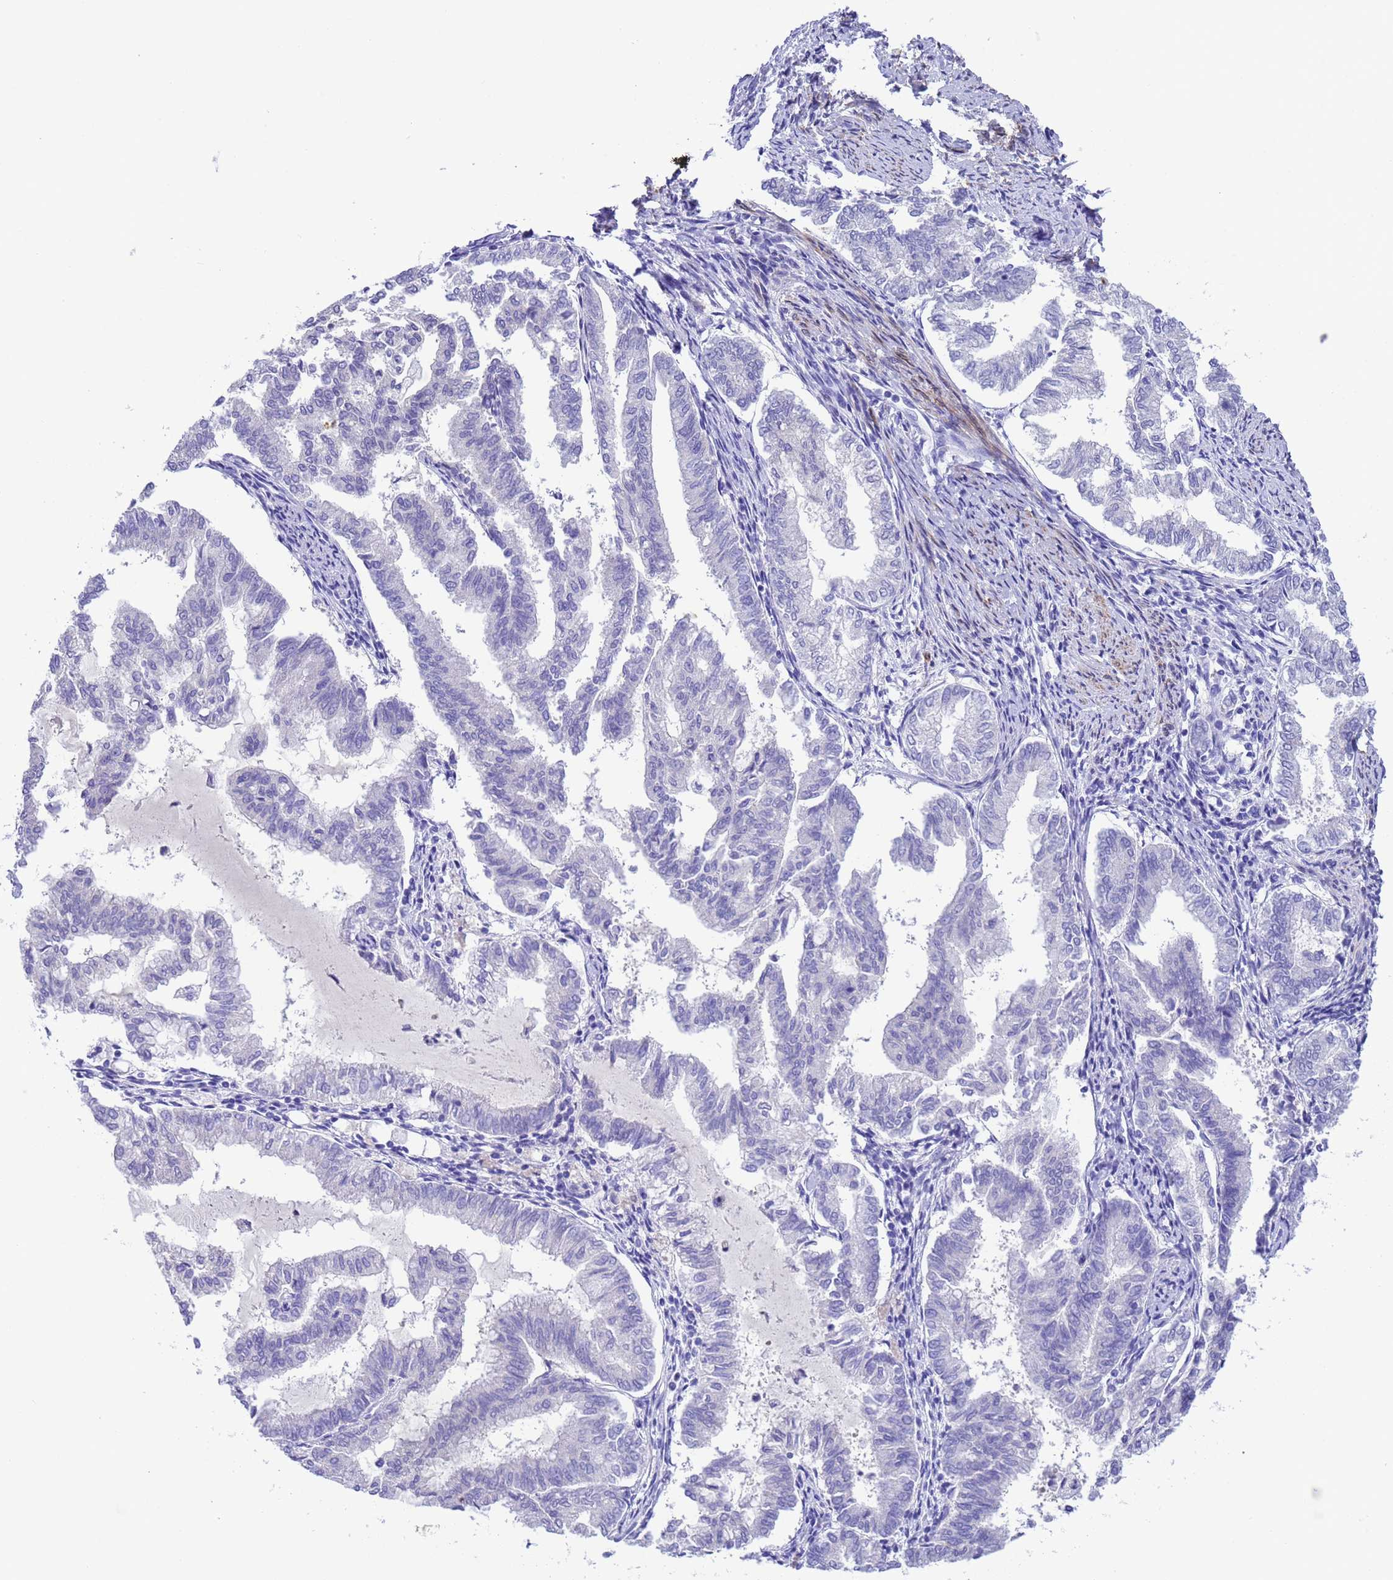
{"staining": {"intensity": "negative", "quantity": "none", "location": "none"}, "tissue": "endometrial cancer", "cell_type": "Tumor cells", "image_type": "cancer", "snomed": [{"axis": "morphology", "description": "Adenocarcinoma, NOS"}, {"axis": "topography", "description": "Endometrium"}], "caption": "High power microscopy photomicrograph of an immunohistochemistry (IHC) micrograph of endometrial cancer (adenocarcinoma), revealing no significant staining in tumor cells.", "gene": "USP38", "patient": {"sex": "female", "age": 79}}